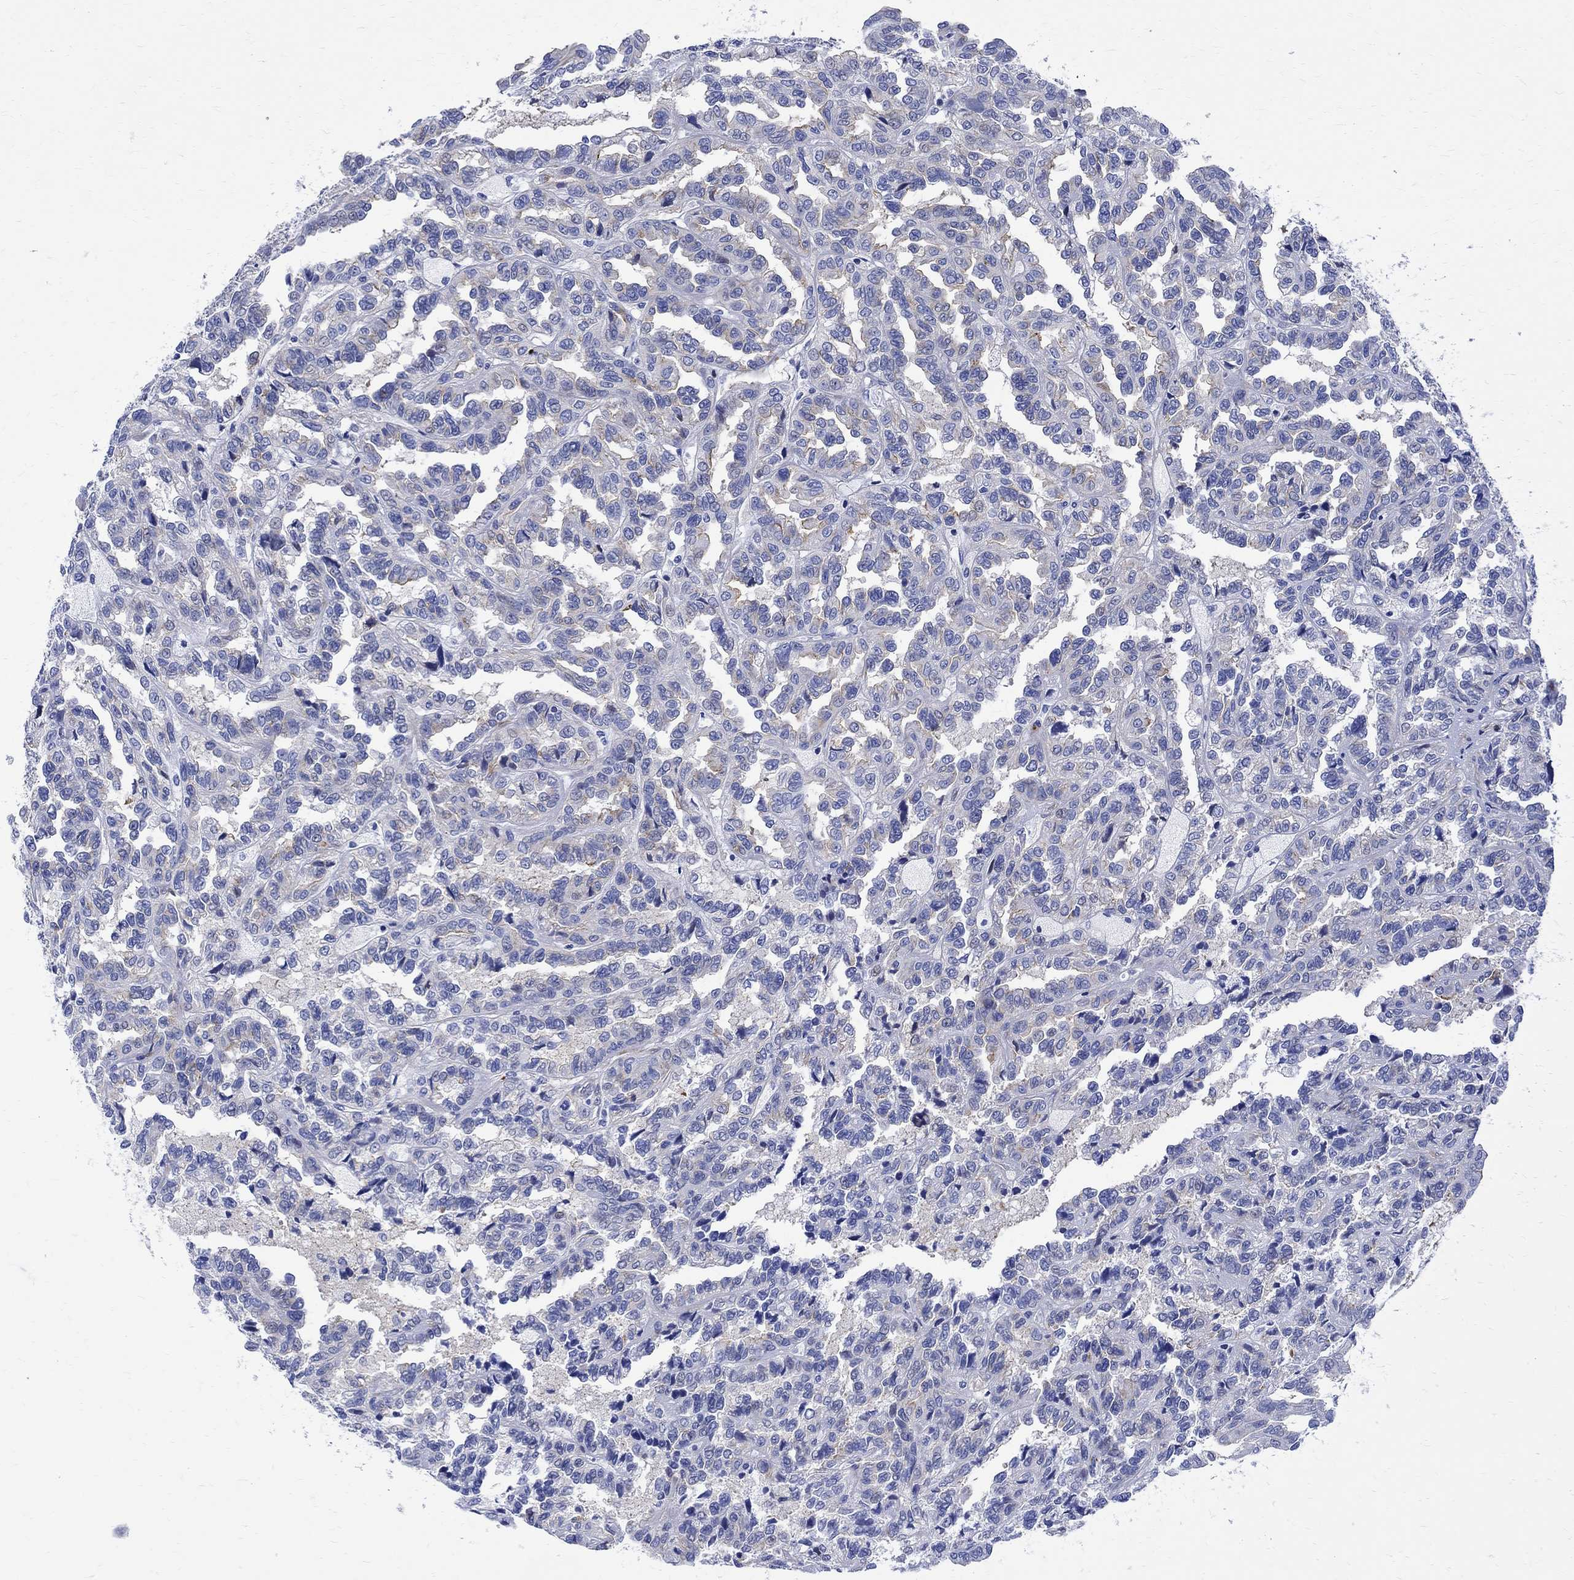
{"staining": {"intensity": "weak", "quantity": "<25%", "location": "cytoplasmic/membranous"}, "tissue": "renal cancer", "cell_type": "Tumor cells", "image_type": "cancer", "snomed": [{"axis": "morphology", "description": "Adenocarcinoma, NOS"}, {"axis": "topography", "description": "Kidney"}], "caption": "Human renal adenocarcinoma stained for a protein using immunohistochemistry displays no expression in tumor cells.", "gene": "PARVB", "patient": {"sex": "male", "age": 79}}